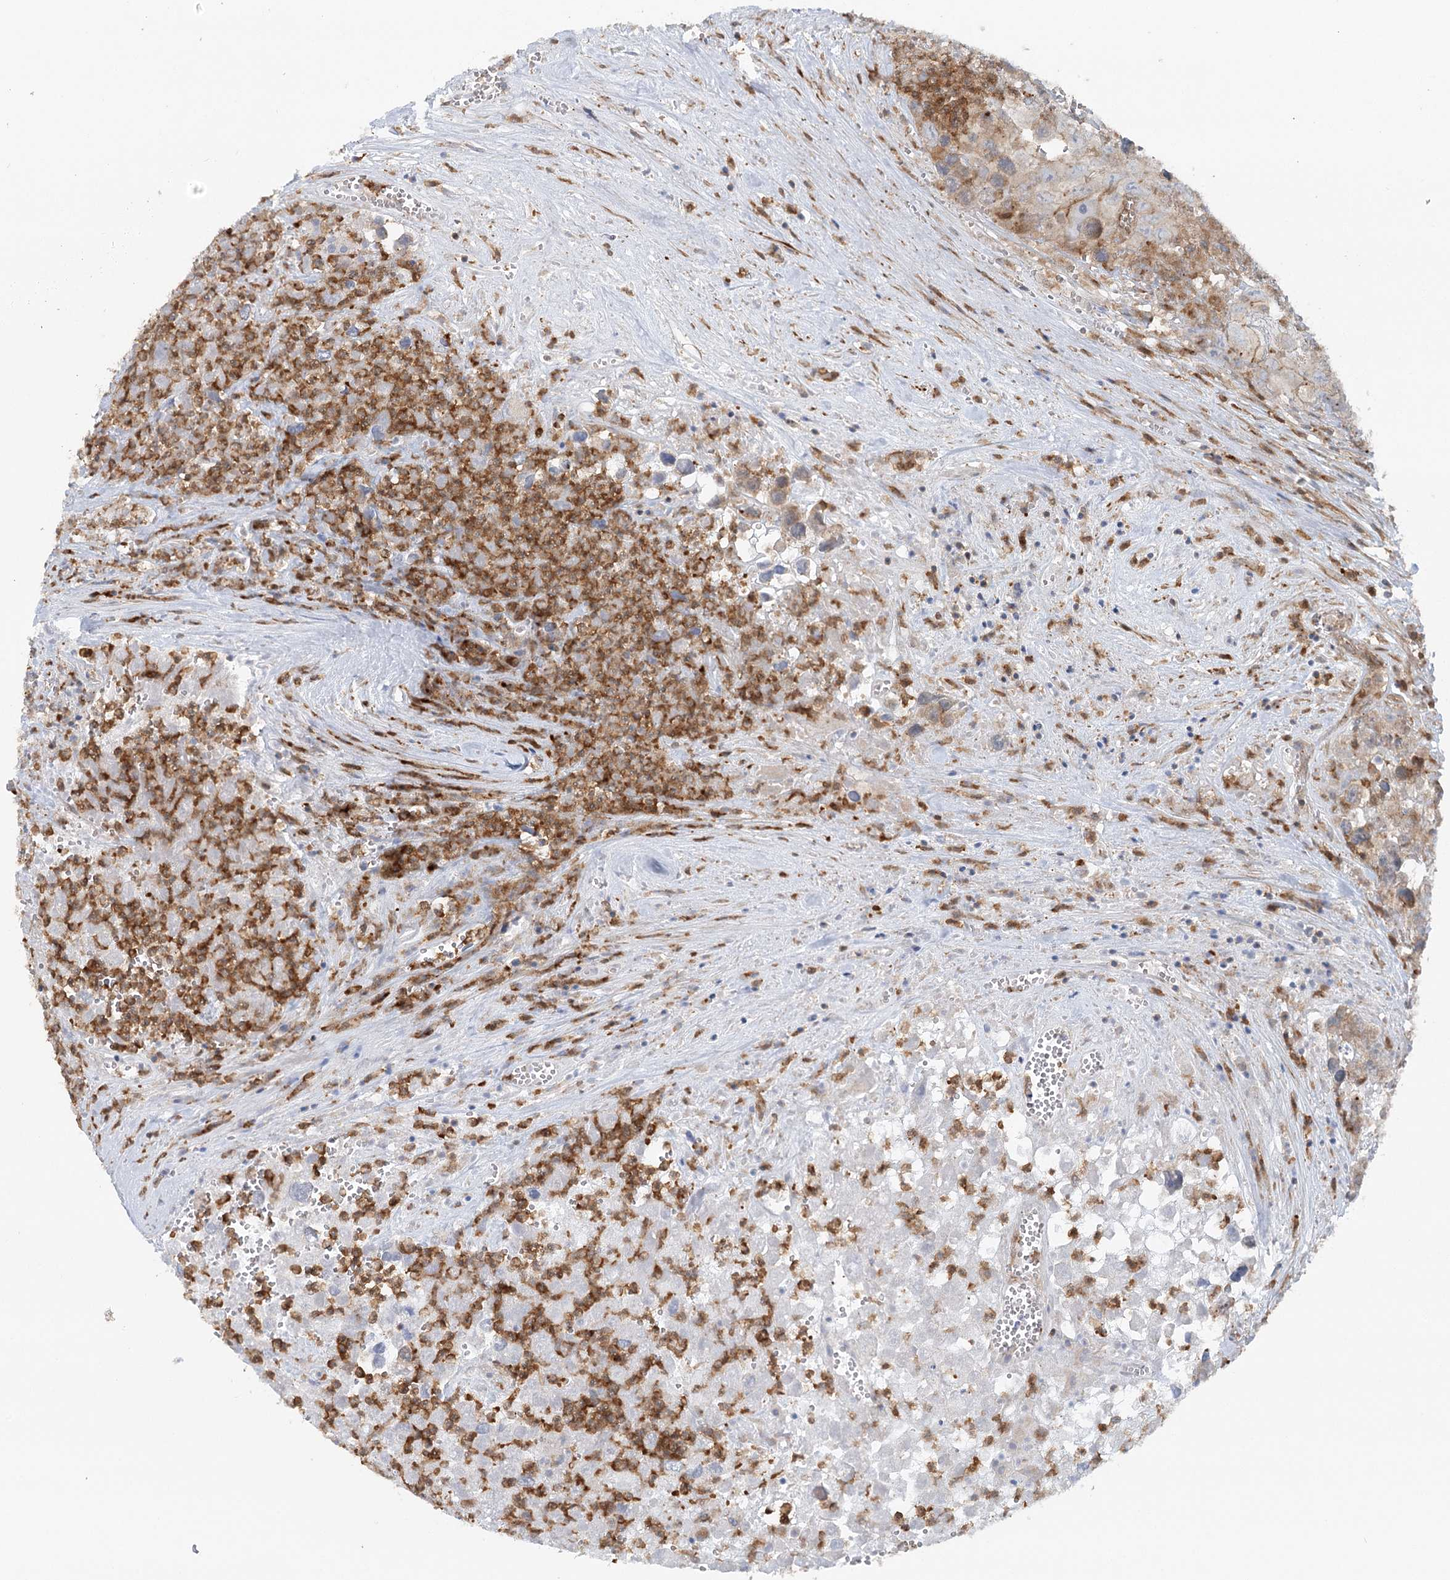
{"staining": {"intensity": "weak", "quantity": "<25%", "location": "cytoplasmic/membranous"}, "tissue": "testis cancer", "cell_type": "Tumor cells", "image_type": "cancer", "snomed": [{"axis": "morphology", "description": "Seminoma, NOS"}, {"axis": "morphology", "description": "Carcinoma, Embryonal, NOS"}, {"axis": "topography", "description": "Testis"}], "caption": "Immunohistochemical staining of human testis seminoma reveals no significant staining in tumor cells.", "gene": "GBE1", "patient": {"sex": "male", "age": 43}}